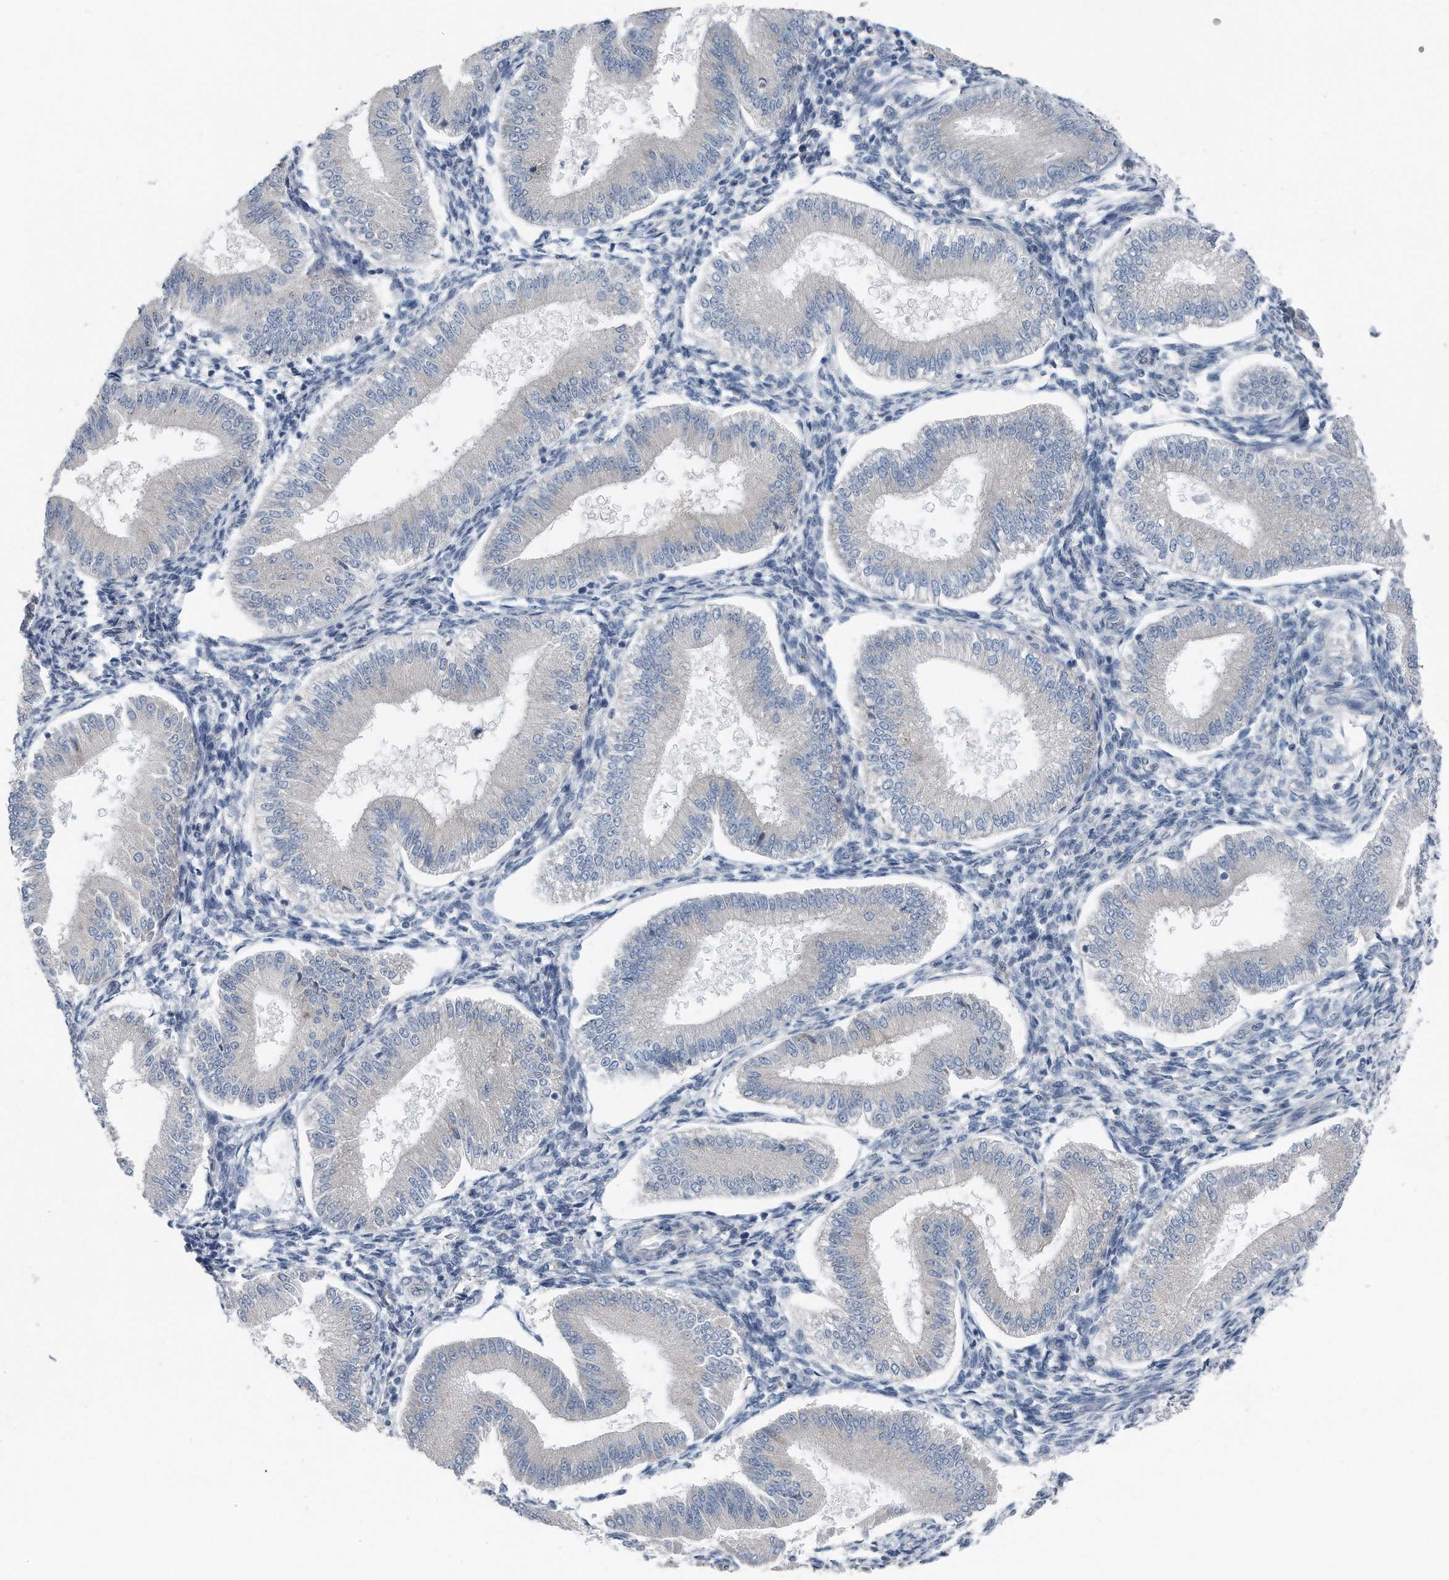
{"staining": {"intensity": "negative", "quantity": "none", "location": "none"}, "tissue": "endometrium", "cell_type": "Cells in endometrial stroma", "image_type": "normal", "snomed": [{"axis": "morphology", "description": "Normal tissue, NOS"}, {"axis": "topography", "description": "Endometrium"}], "caption": "This is an immunohistochemistry (IHC) photomicrograph of normal human endometrium. There is no positivity in cells in endometrial stroma.", "gene": "YRDC", "patient": {"sex": "female", "age": 39}}